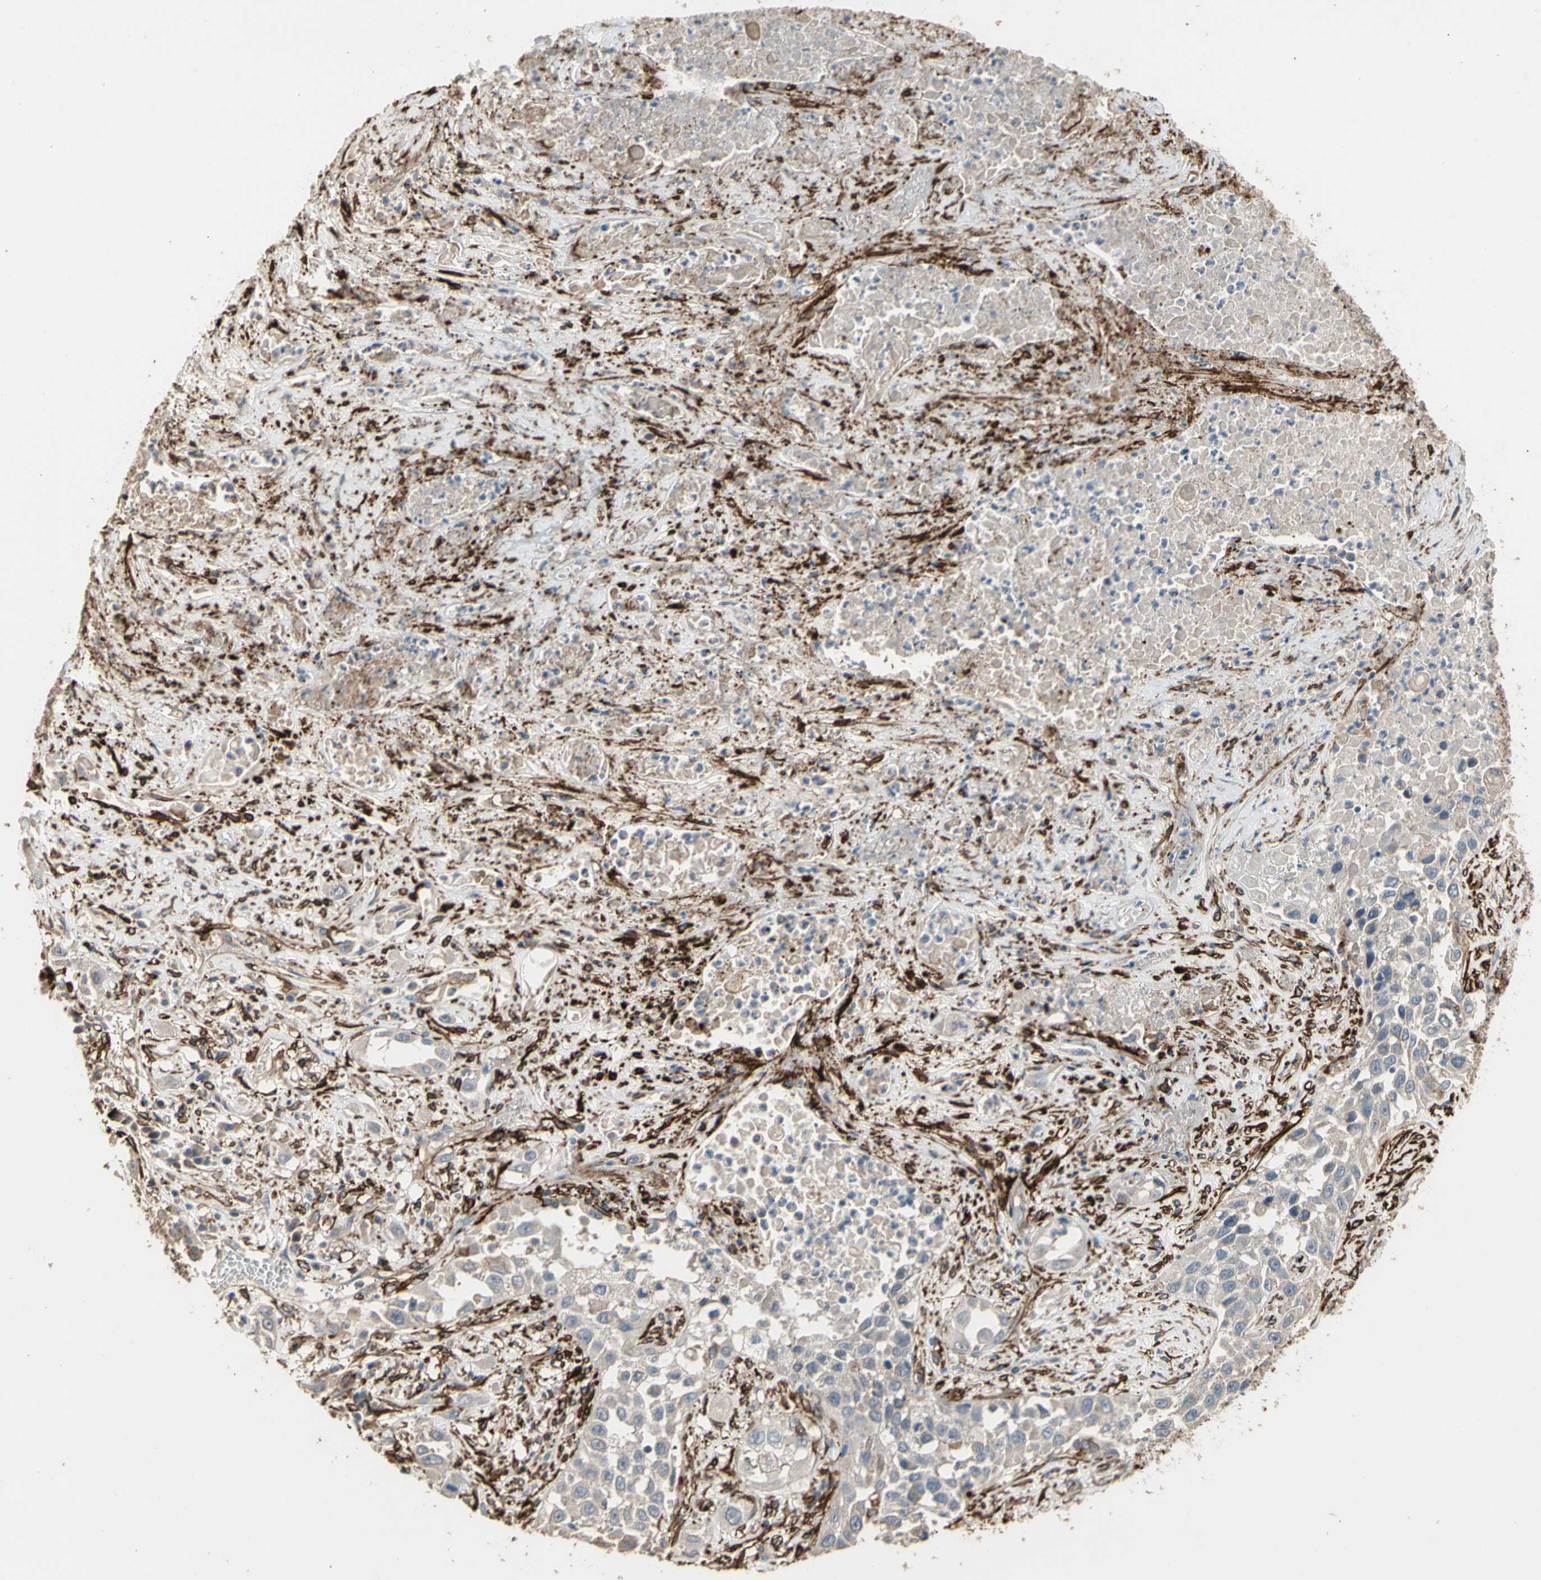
{"staining": {"intensity": "weak", "quantity": "25%-75%", "location": "cytoplasmic/membranous"}, "tissue": "lung cancer", "cell_type": "Tumor cells", "image_type": "cancer", "snomed": [{"axis": "morphology", "description": "Squamous cell carcinoma, NOS"}, {"axis": "topography", "description": "Lung"}], "caption": "Immunohistochemistry staining of lung cancer, which displays low levels of weak cytoplasmic/membranous staining in about 25%-75% of tumor cells indicating weak cytoplasmic/membranous protein expression. The staining was performed using DAB (3,3'-diaminobenzidine) (brown) for protein detection and nuclei were counterstained in hematoxylin (blue).", "gene": "SUSD2", "patient": {"sex": "male", "age": 71}}